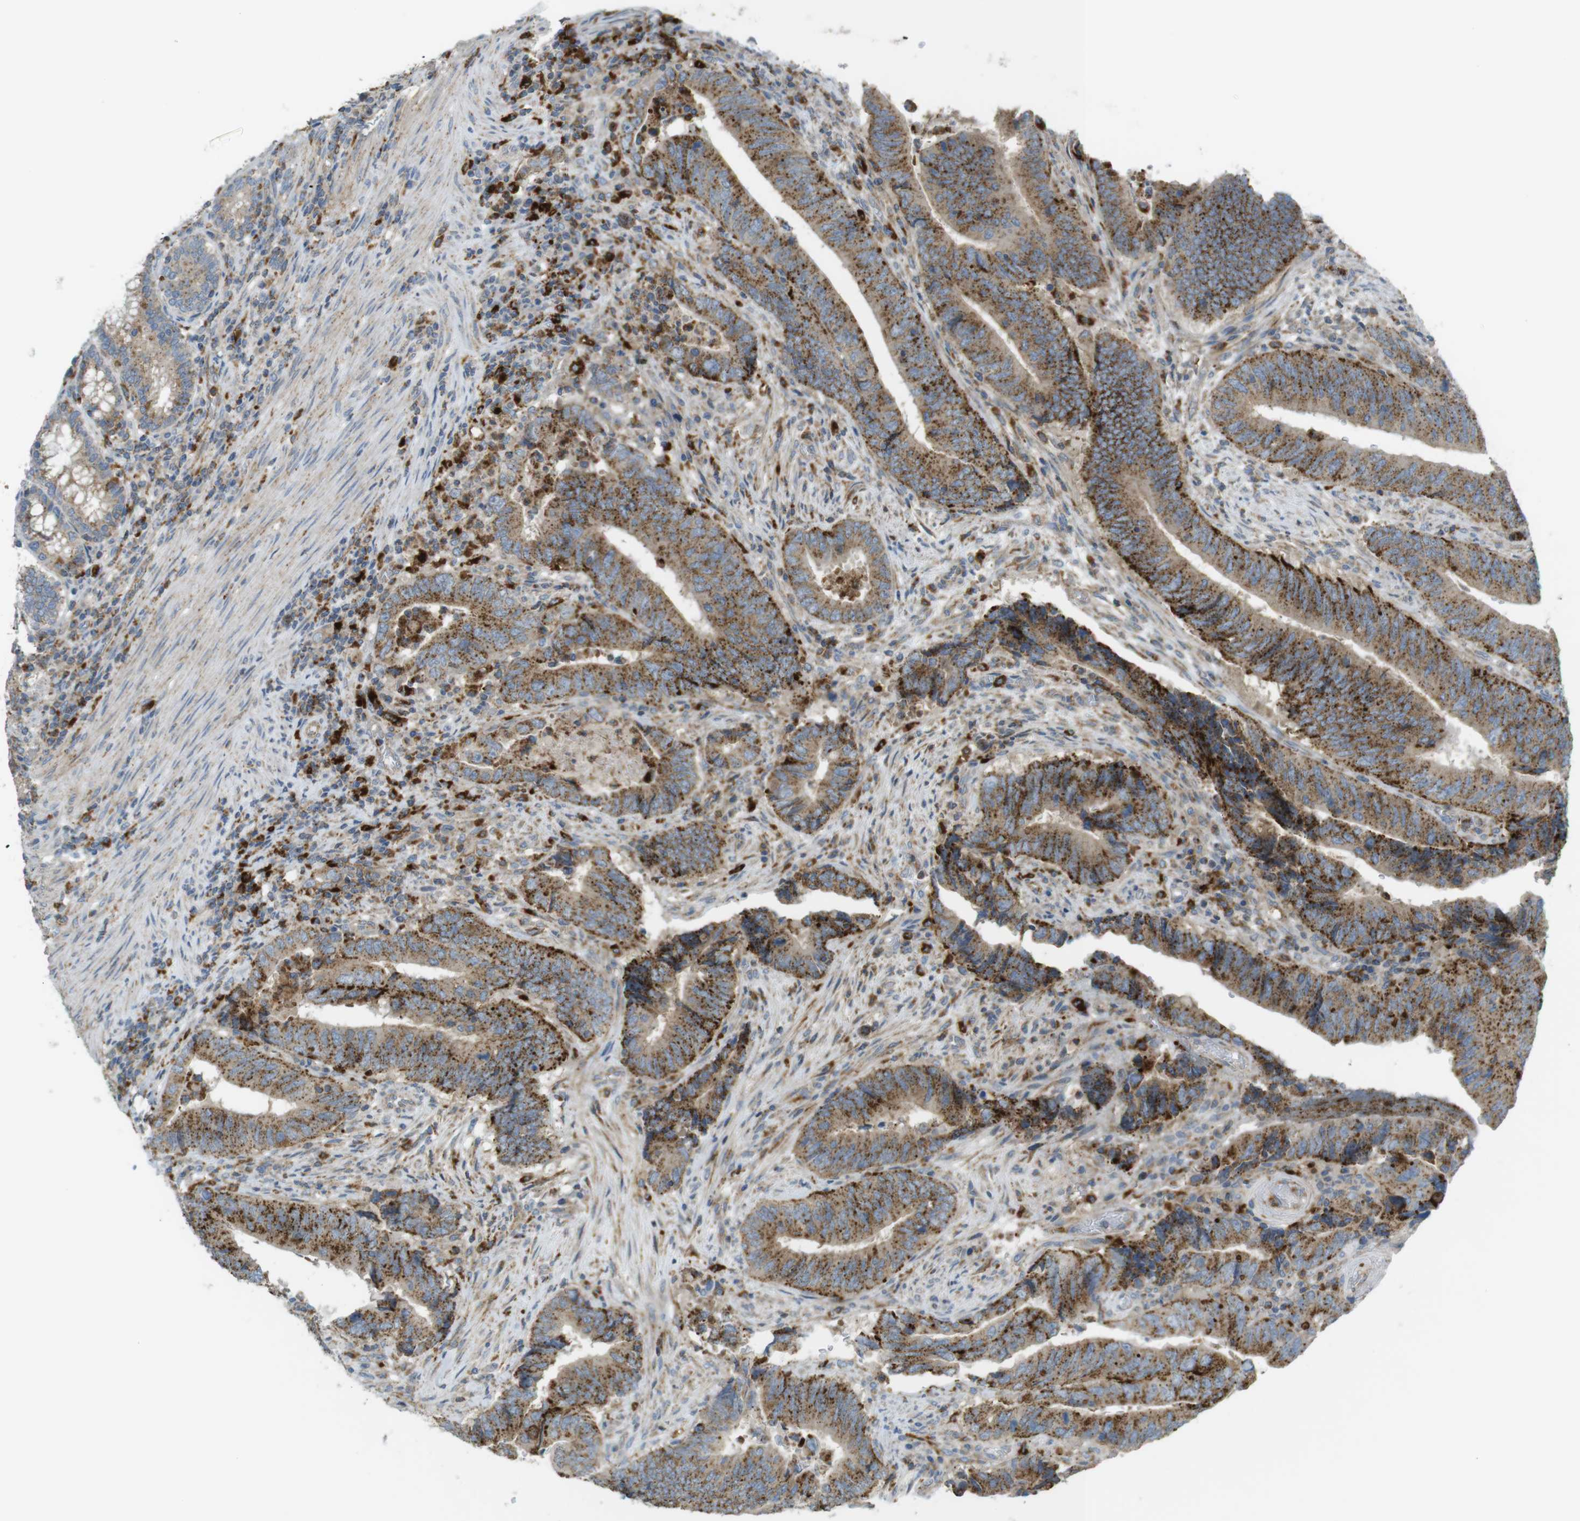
{"staining": {"intensity": "moderate", "quantity": ">75%", "location": "cytoplasmic/membranous"}, "tissue": "colorectal cancer", "cell_type": "Tumor cells", "image_type": "cancer", "snomed": [{"axis": "morphology", "description": "Normal tissue, NOS"}, {"axis": "morphology", "description": "Adenocarcinoma, NOS"}, {"axis": "topography", "description": "Colon"}], "caption": "Colorectal cancer (adenocarcinoma) stained with a brown dye exhibits moderate cytoplasmic/membranous positive positivity in approximately >75% of tumor cells.", "gene": "LAMP1", "patient": {"sex": "male", "age": 56}}